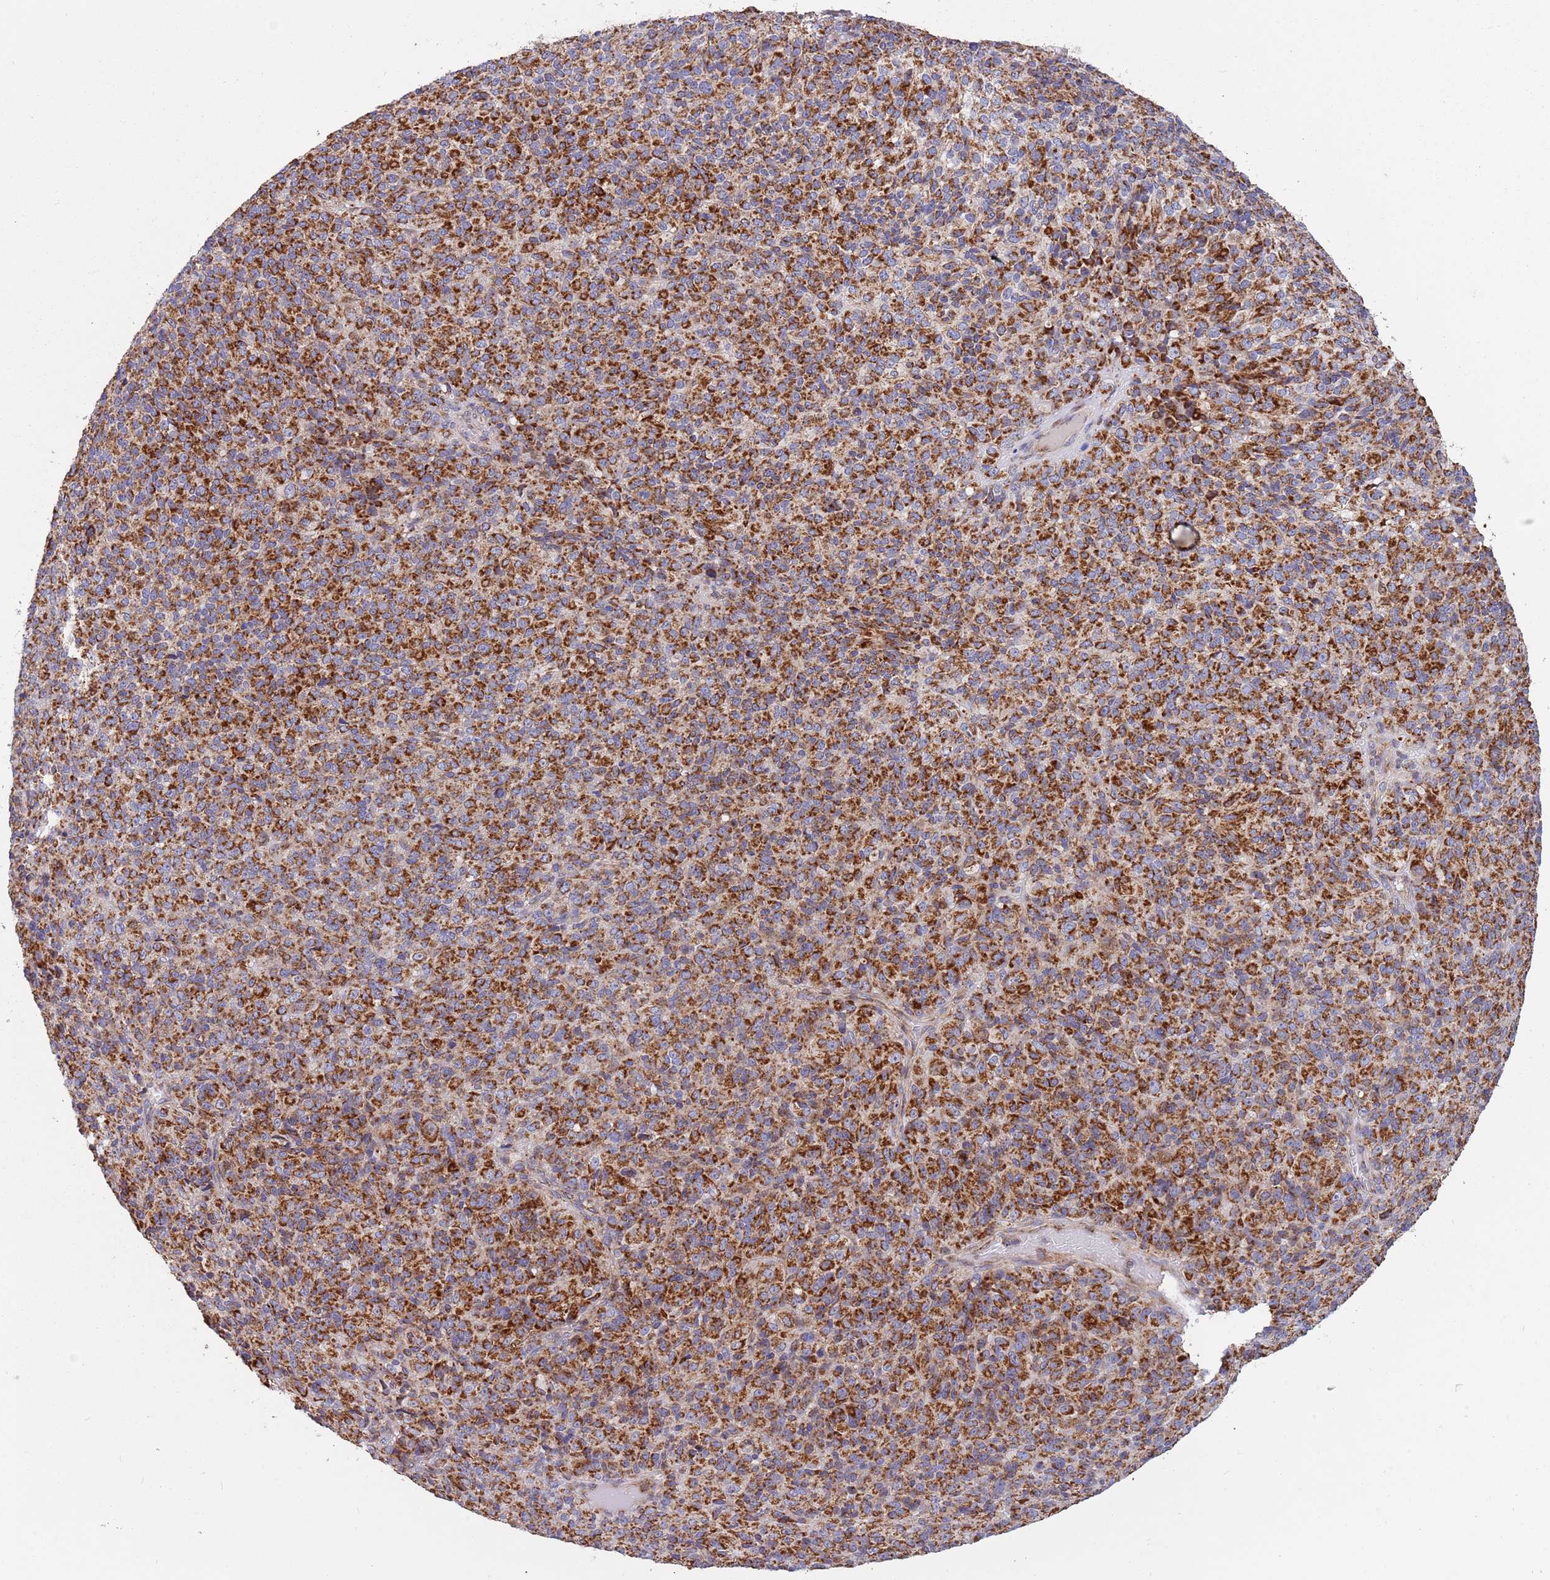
{"staining": {"intensity": "strong", "quantity": ">75%", "location": "cytoplasmic/membranous"}, "tissue": "melanoma", "cell_type": "Tumor cells", "image_type": "cancer", "snomed": [{"axis": "morphology", "description": "Malignant melanoma, Metastatic site"}, {"axis": "topography", "description": "Brain"}], "caption": "A brown stain shows strong cytoplasmic/membranous staining of a protein in human malignant melanoma (metastatic site) tumor cells.", "gene": "IRS4", "patient": {"sex": "female", "age": 56}}